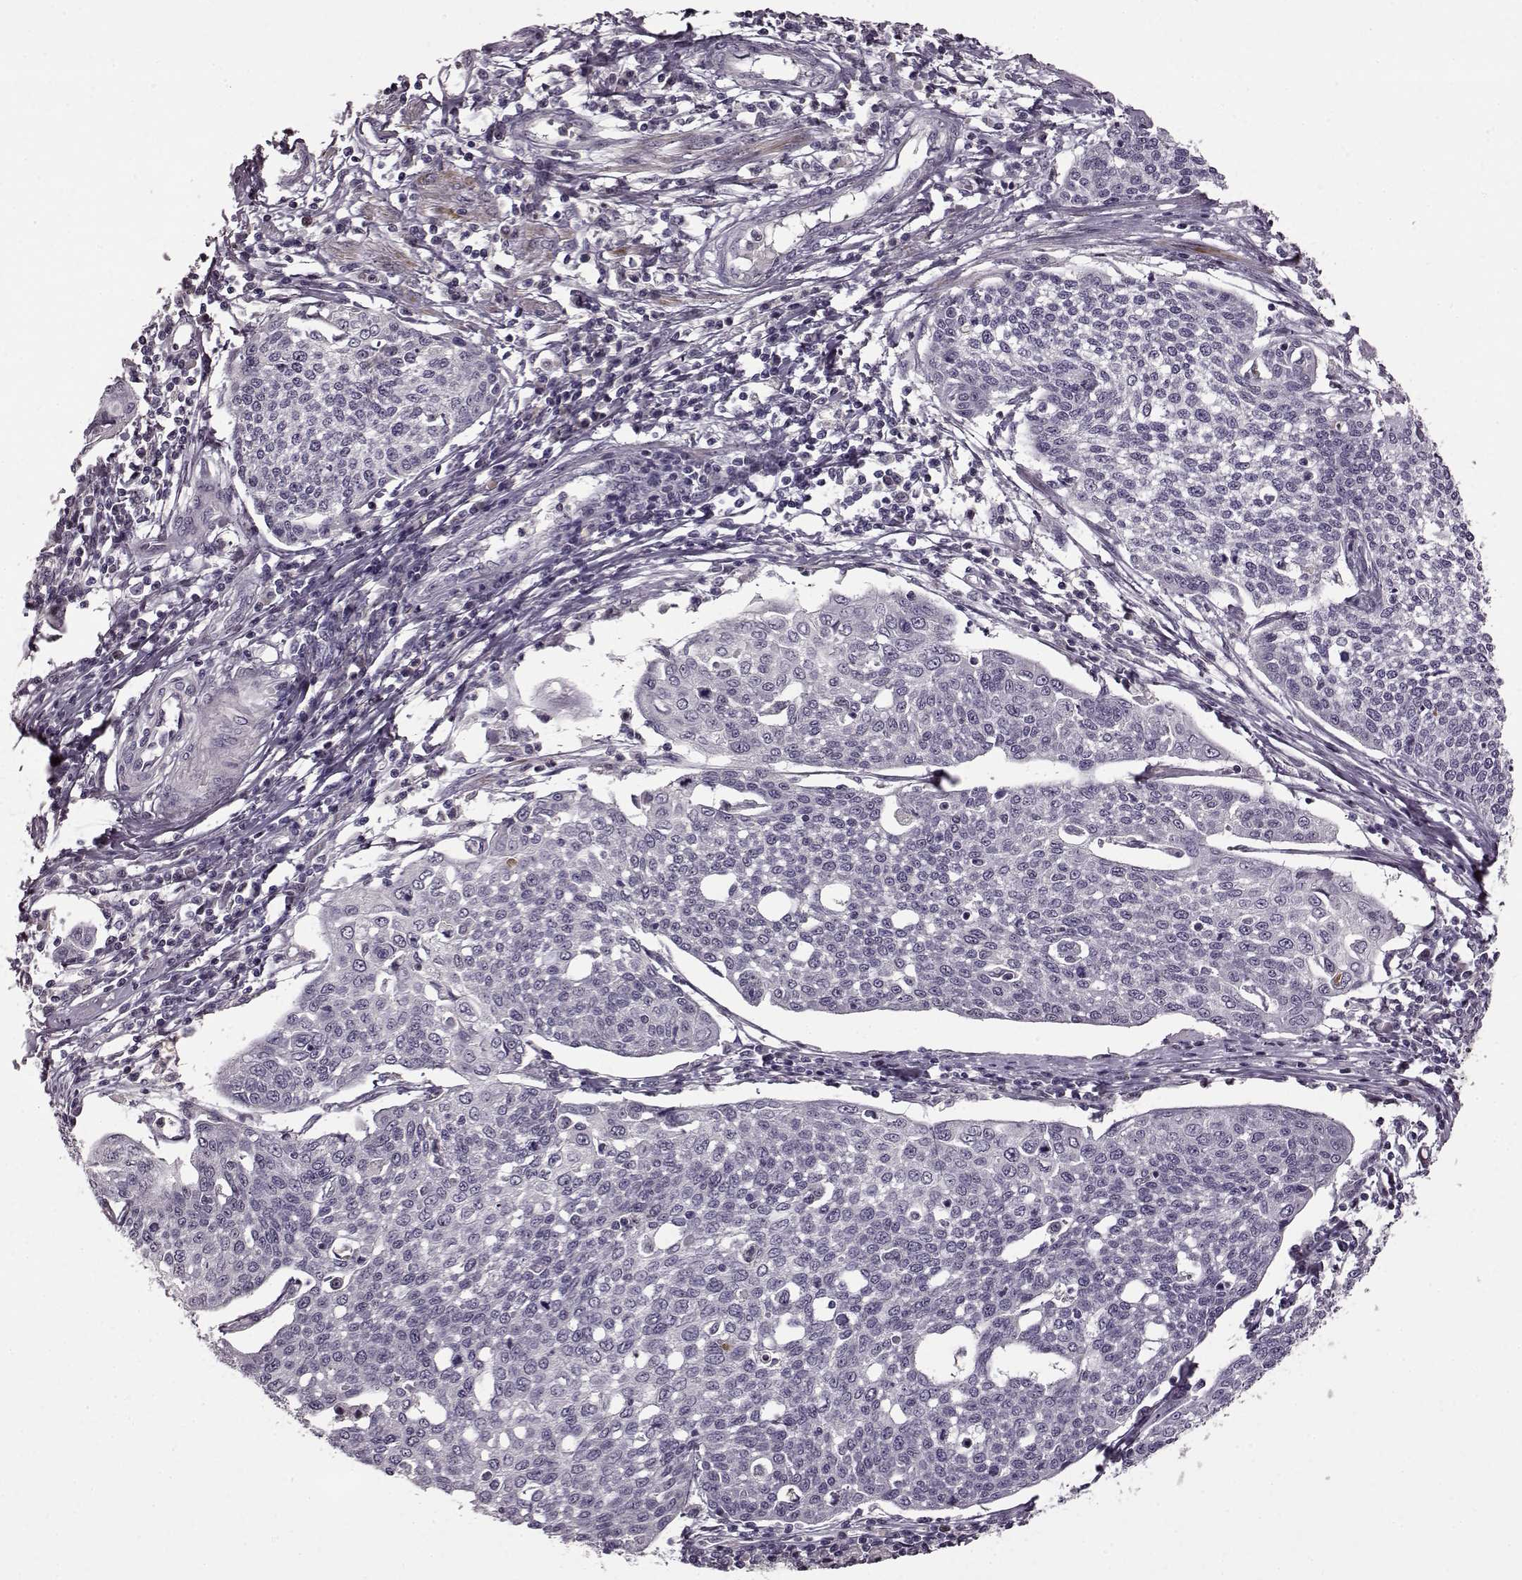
{"staining": {"intensity": "negative", "quantity": "none", "location": "none"}, "tissue": "cervical cancer", "cell_type": "Tumor cells", "image_type": "cancer", "snomed": [{"axis": "morphology", "description": "Squamous cell carcinoma, NOS"}, {"axis": "topography", "description": "Cervix"}], "caption": "Immunohistochemistry (IHC) of human cervical cancer (squamous cell carcinoma) exhibits no expression in tumor cells.", "gene": "CNGA3", "patient": {"sex": "female", "age": 34}}